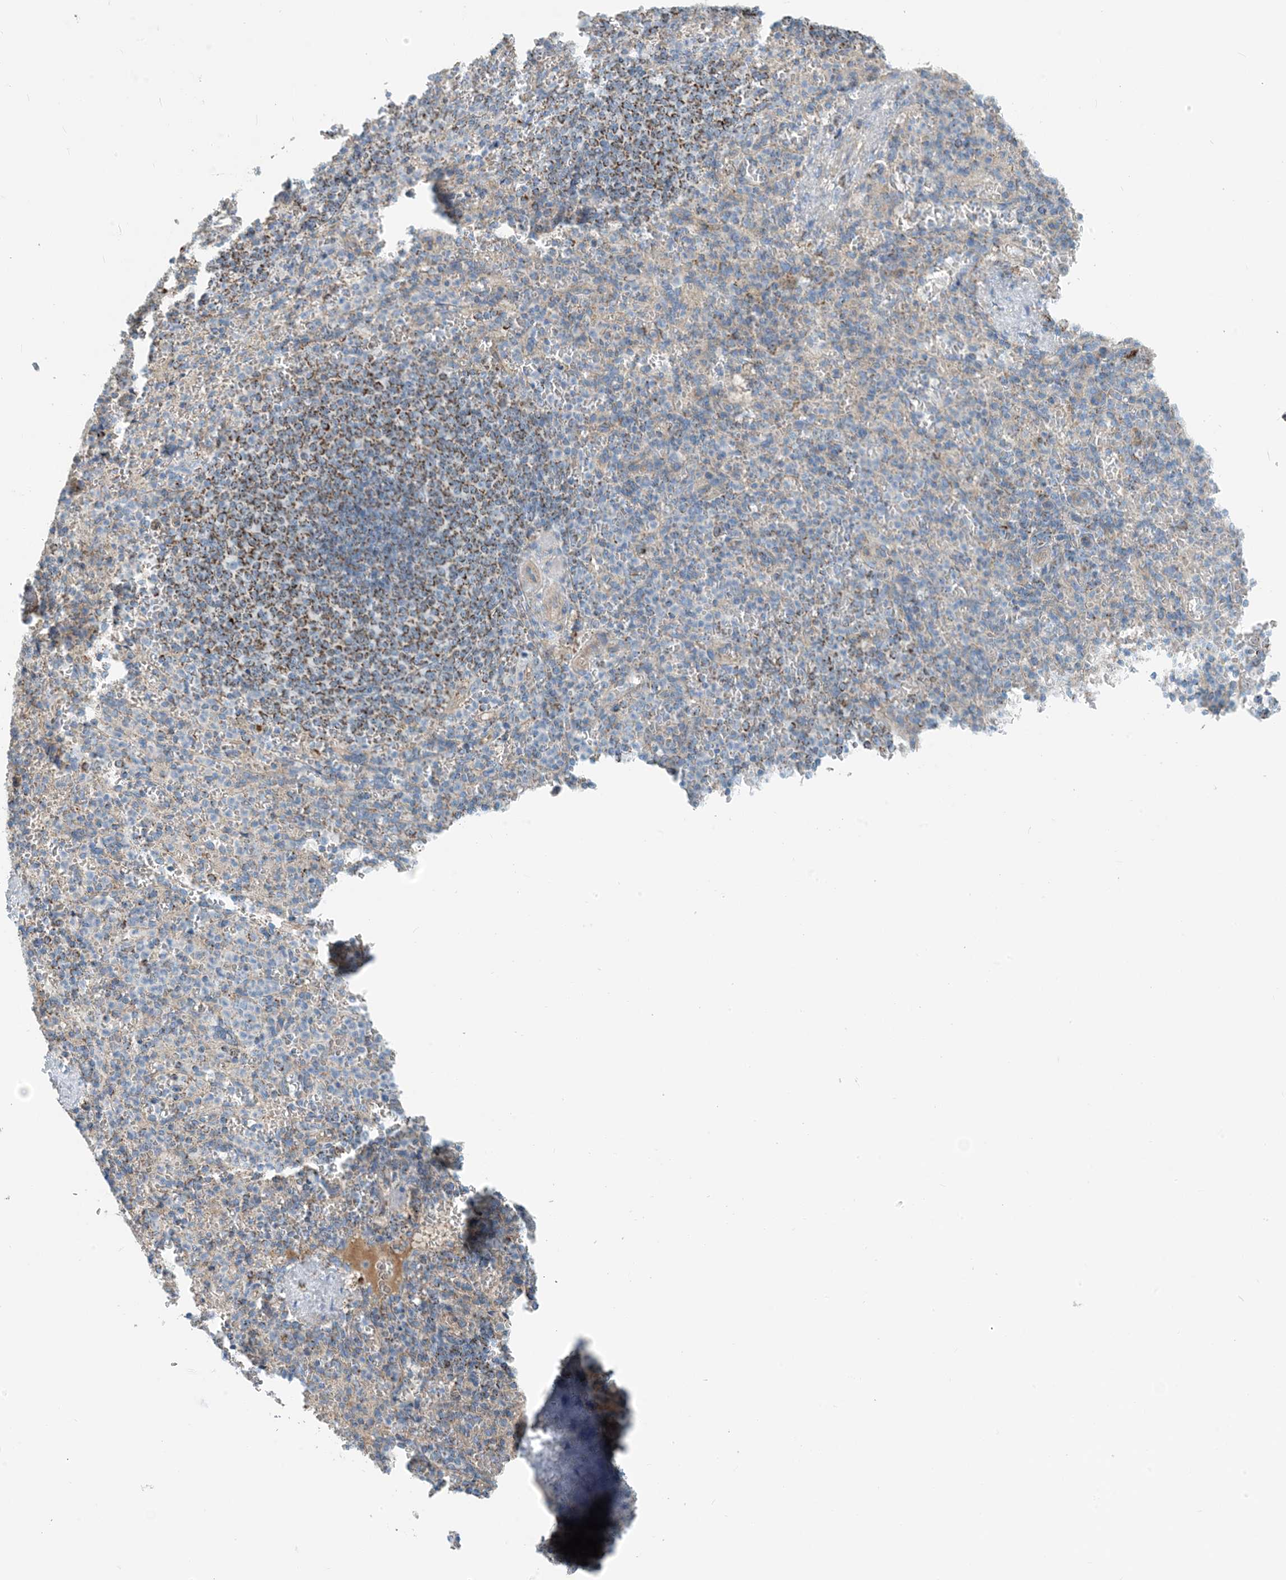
{"staining": {"intensity": "weak", "quantity": "<25%", "location": "cytoplasmic/membranous"}, "tissue": "spleen", "cell_type": "Cells in red pulp", "image_type": "normal", "snomed": [{"axis": "morphology", "description": "Normal tissue, NOS"}, {"axis": "topography", "description": "Spleen"}], "caption": "High power microscopy histopathology image of an immunohistochemistry (IHC) photomicrograph of normal spleen, revealing no significant expression in cells in red pulp. Brightfield microscopy of immunohistochemistry stained with DAB (3,3'-diaminobenzidine) (brown) and hematoxylin (blue), captured at high magnification.", "gene": "PHOSPHO2", "patient": {"sex": "female", "age": 74}}